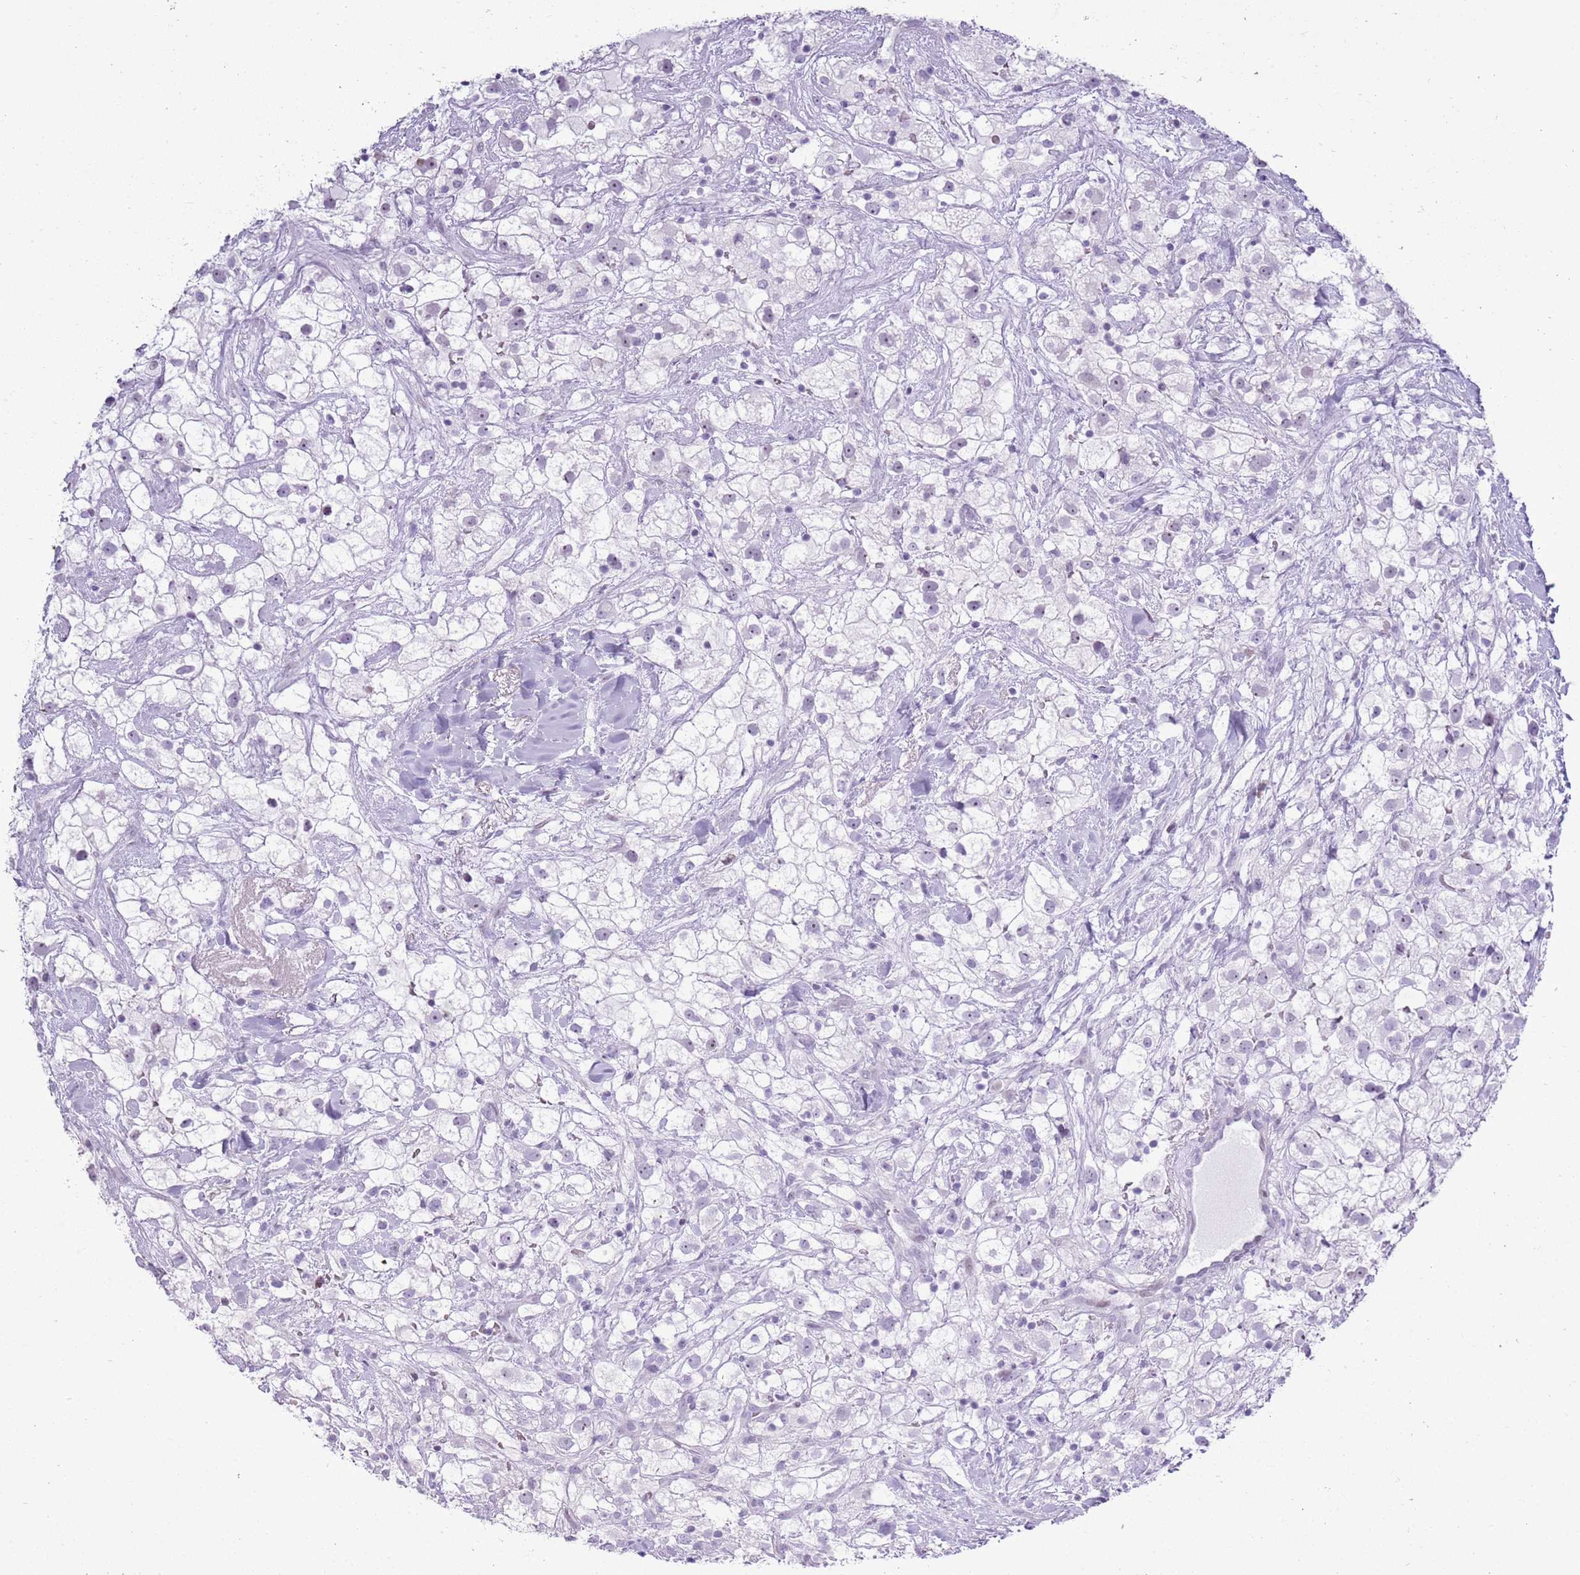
{"staining": {"intensity": "negative", "quantity": "none", "location": "none"}, "tissue": "renal cancer", "cell_type": "Tumor cells", "image_type": "cancer", "snomed": [{"axis": "morphology", "description": "Adenocarcinoma, NOS"}, {"axis": "topography", "description": "Kidney"}], "caption": "This is an IHC image of renal cancer (adenocarcinoma). There is no positivity in tumor cells.", "gene": "ASIP", "patient": {"sex": "male", "age": 59}}